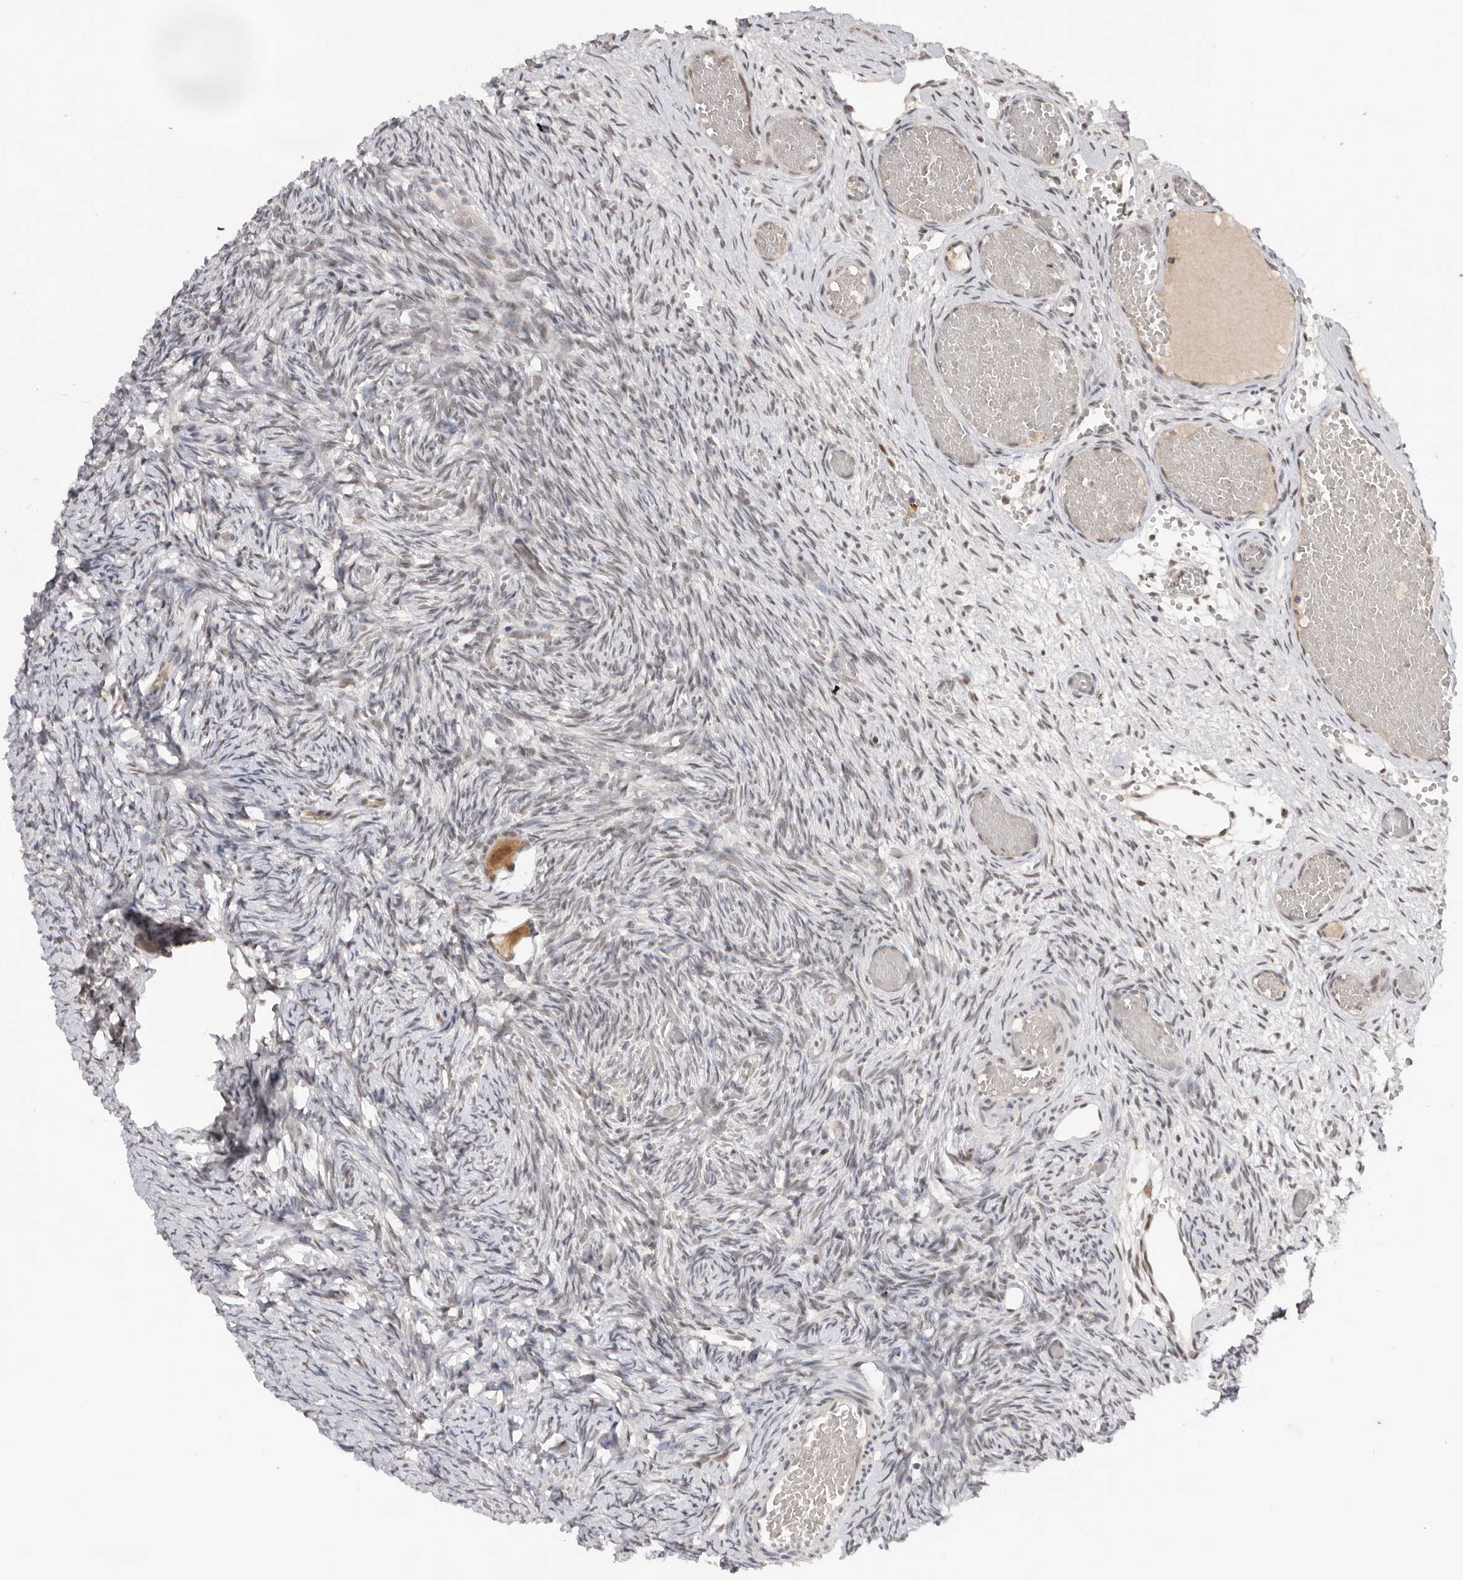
{"staining": {"intensity": "moderate", "quantity": ">75%", "location": "cytoplasmic/membranous"}, "tissue": "ovary", "cell_type": "Follicle cells", "image_type": "normal", "snomed": [{"axis": "morphology", "description": "Adenocarcinoma, NOS"}, {"axis": "topography", "description": "Endometrium"}], "caption": "A high-resolution micrograph shows IHC staining of benign ovary, which exhibits moderate cytoplasmic/membranous positivity in about >75% of follicle cells.", "gene": "BRCA2", "patient": {"sex": "female", "age": 32}}